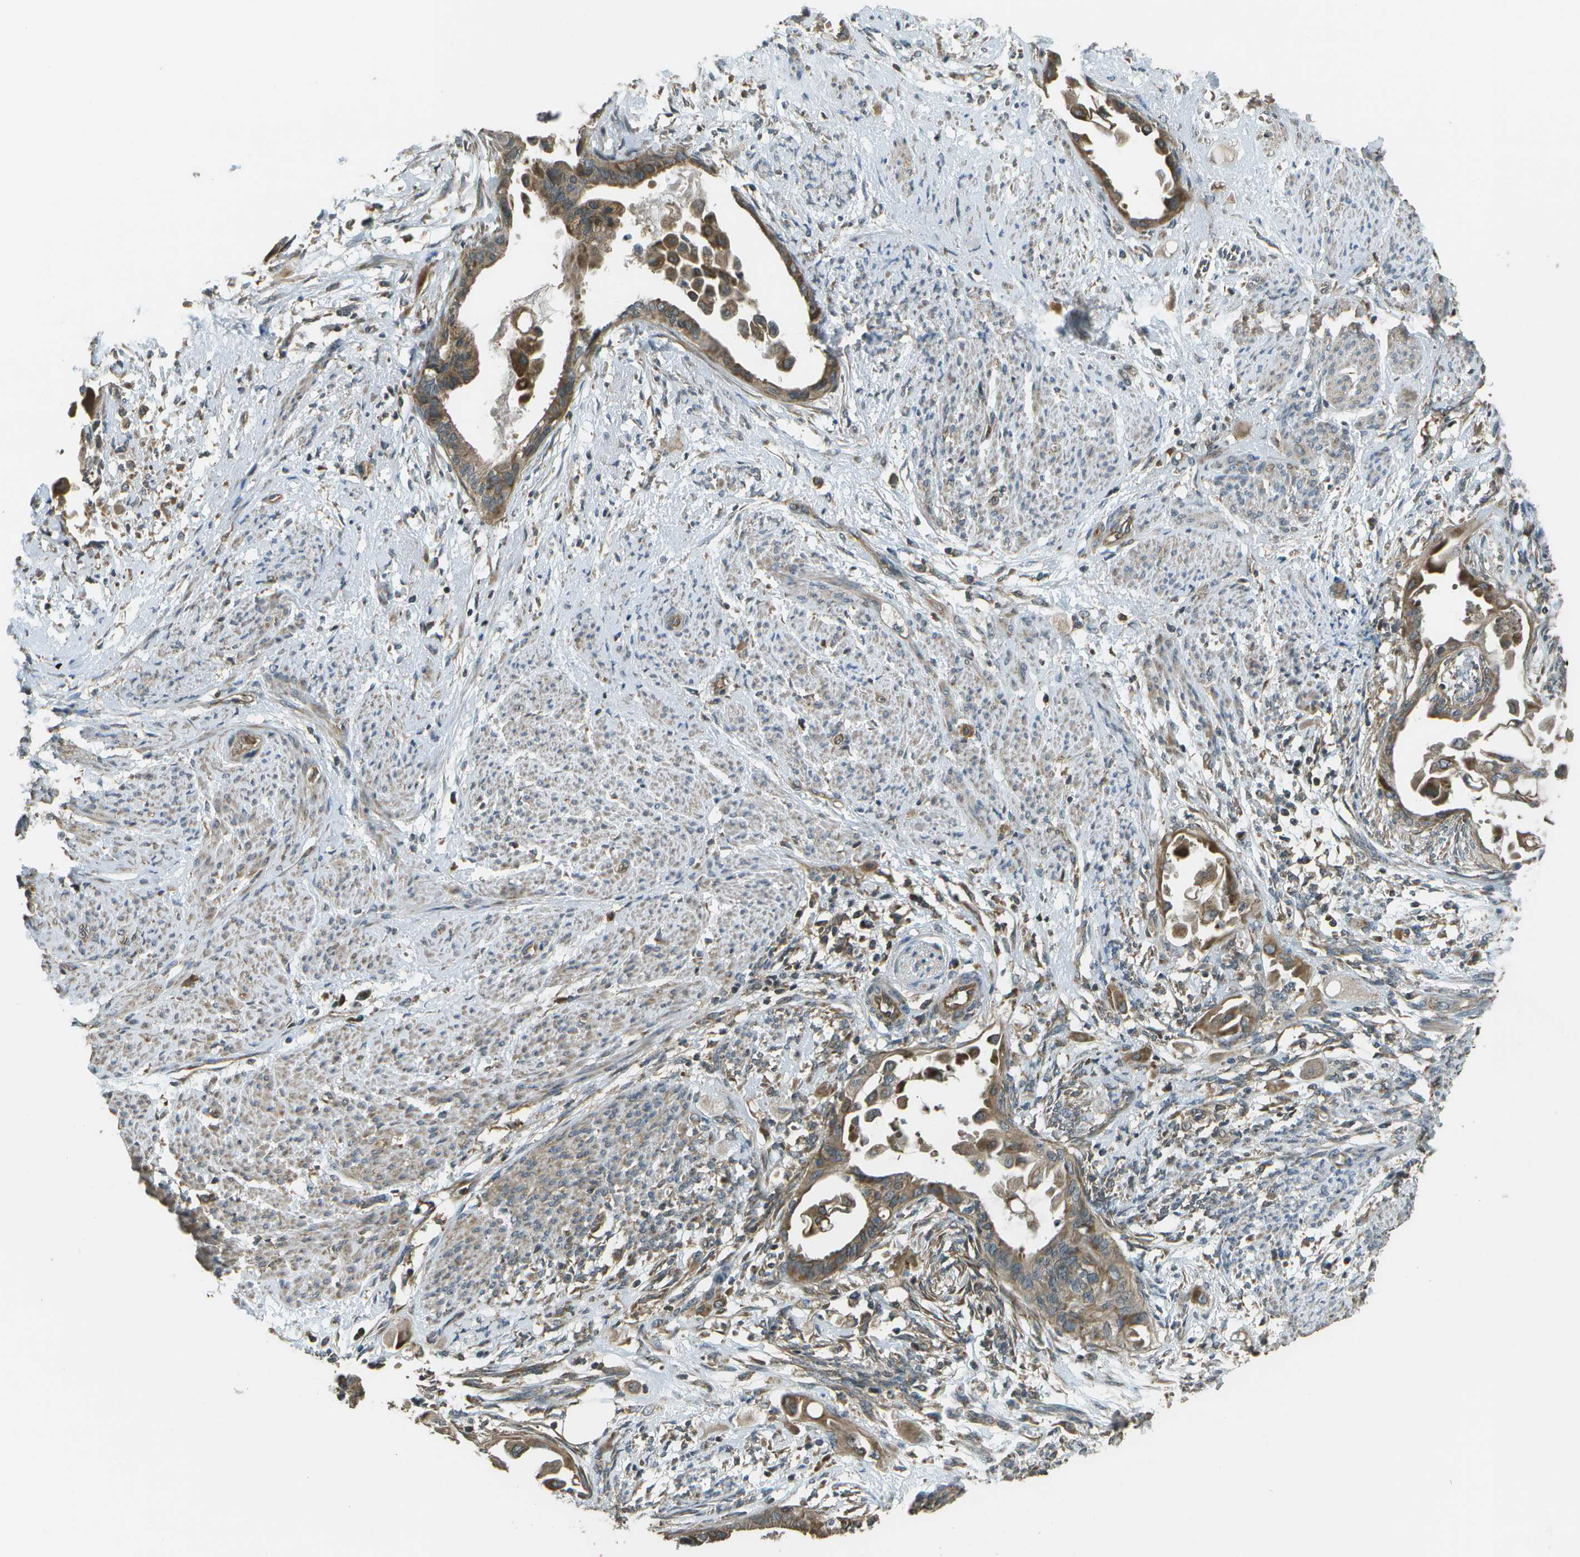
{"staining": {"intensity": "weak", "quantity": ">75%", "location": "cytoplasmic/membranous"}, "tissue": "cervical cancer", "cell_type": "Tumor cells", "image_type": "cancer", "snomed": [{"axis": "morphology", "description": "Normal tissue, NOS"}, {"axis": "morphology", "description": "Adenocarcinoma, NOS"}, {"axis": "topography", "description": "Cervix"}, {"axis": "topography", "description": "Endometrium"}], "caption": "Human cervical adenocarcinoma stained for a protein (brown) shows weak cytoplasmic/membranous positive staining in about >75% of tumor cells.", "gene": "PLPBP", "patient": {"sex": "female", "age": 86}}